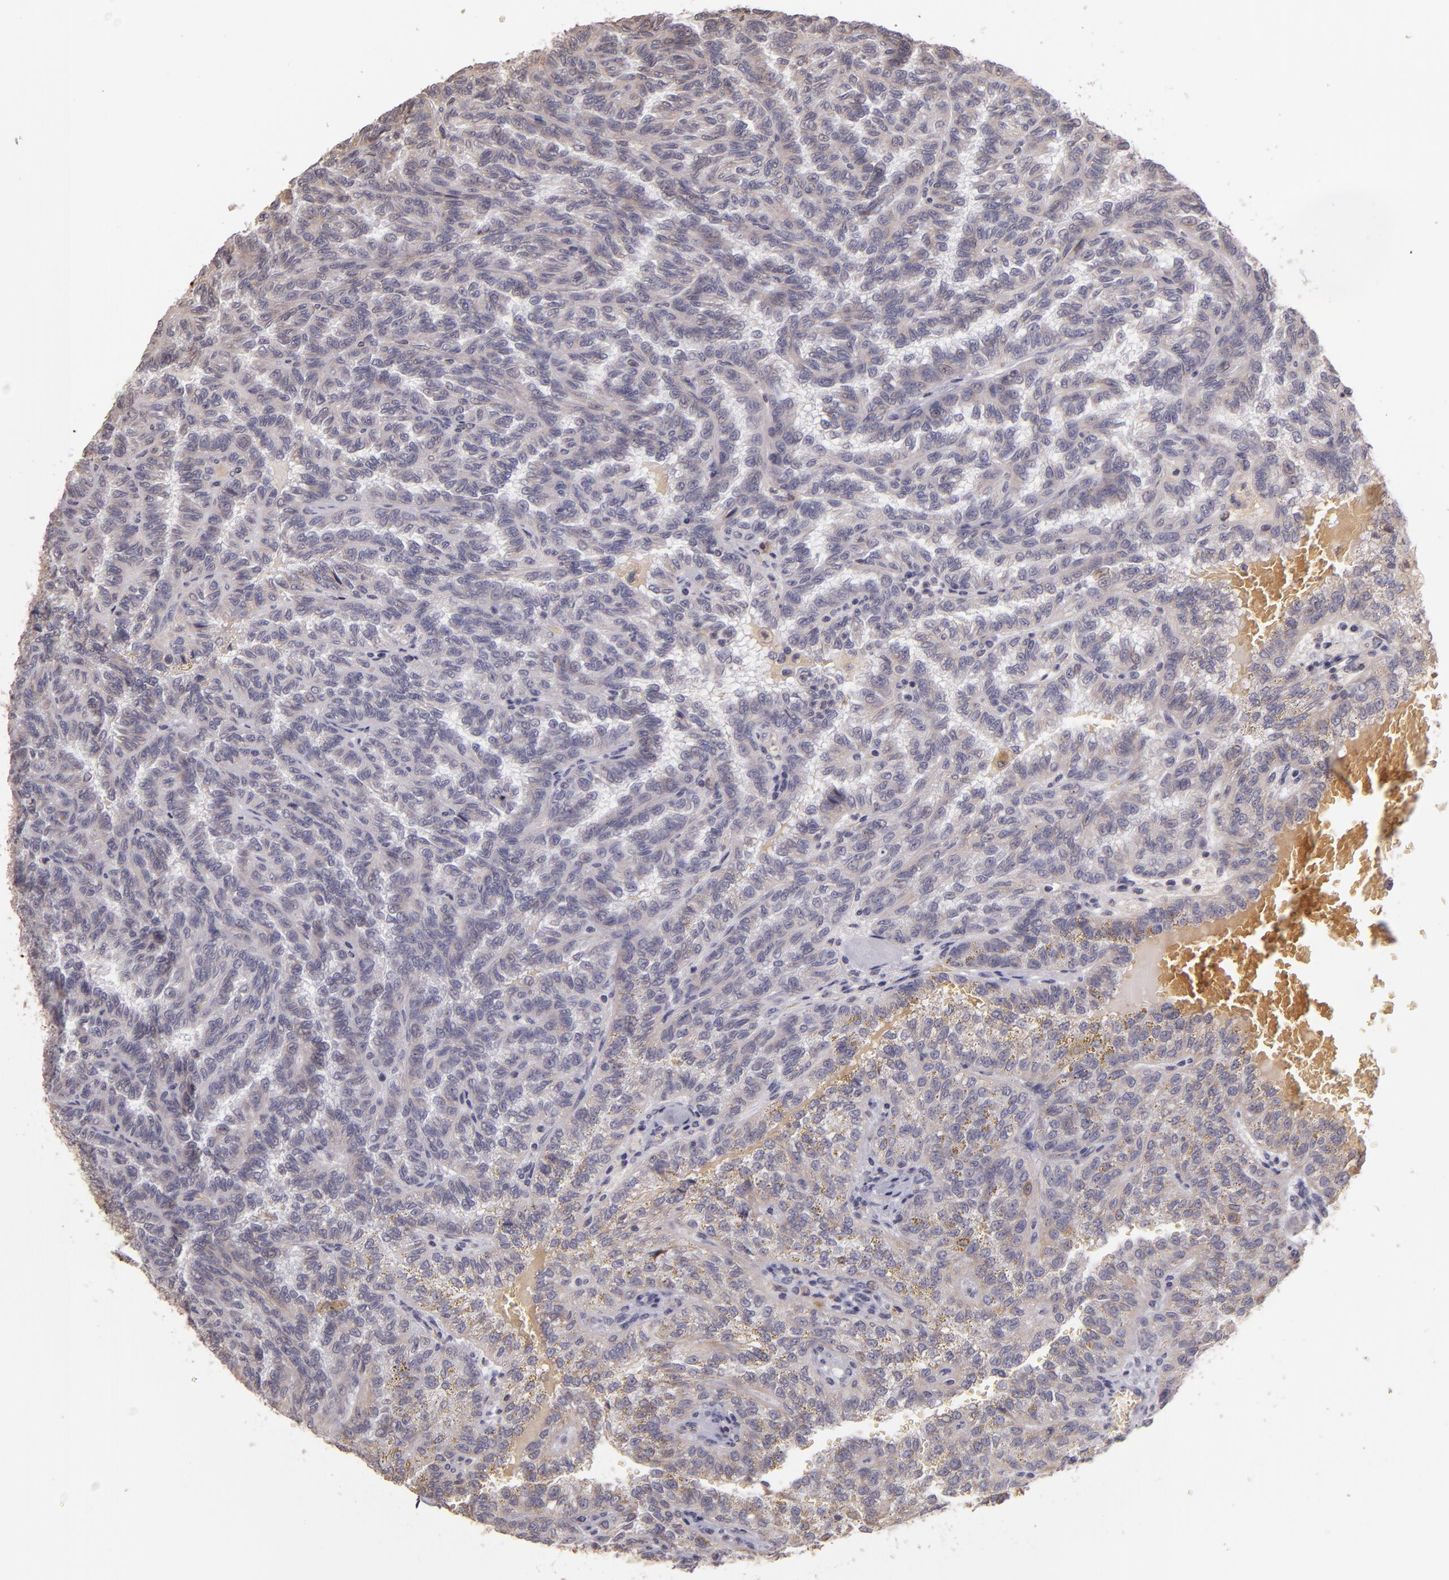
{"staining": {"intensity": "weak", "quantity": "<25%", "location": "cytoplasmic/membranous"}, "tissue": "renal cancer", "cell_type": "Tumor cells", "image_type": "cancer", "snomed": [{"axis": "morphology", "description": "Inflammation, NOS"}, {"axis": "morphology", "description": "Adenocarcinoma, NOS"}, {"axis": "topography", "description": "Kidney"}], "caption": "A high-resolution micrograph shows immunohistochemistry staining of adenocarcinoma (renal), which shows no significant staining in tumor cells.", "gene": "ABL1", "patient": {"sex": "male", "age": 68}}